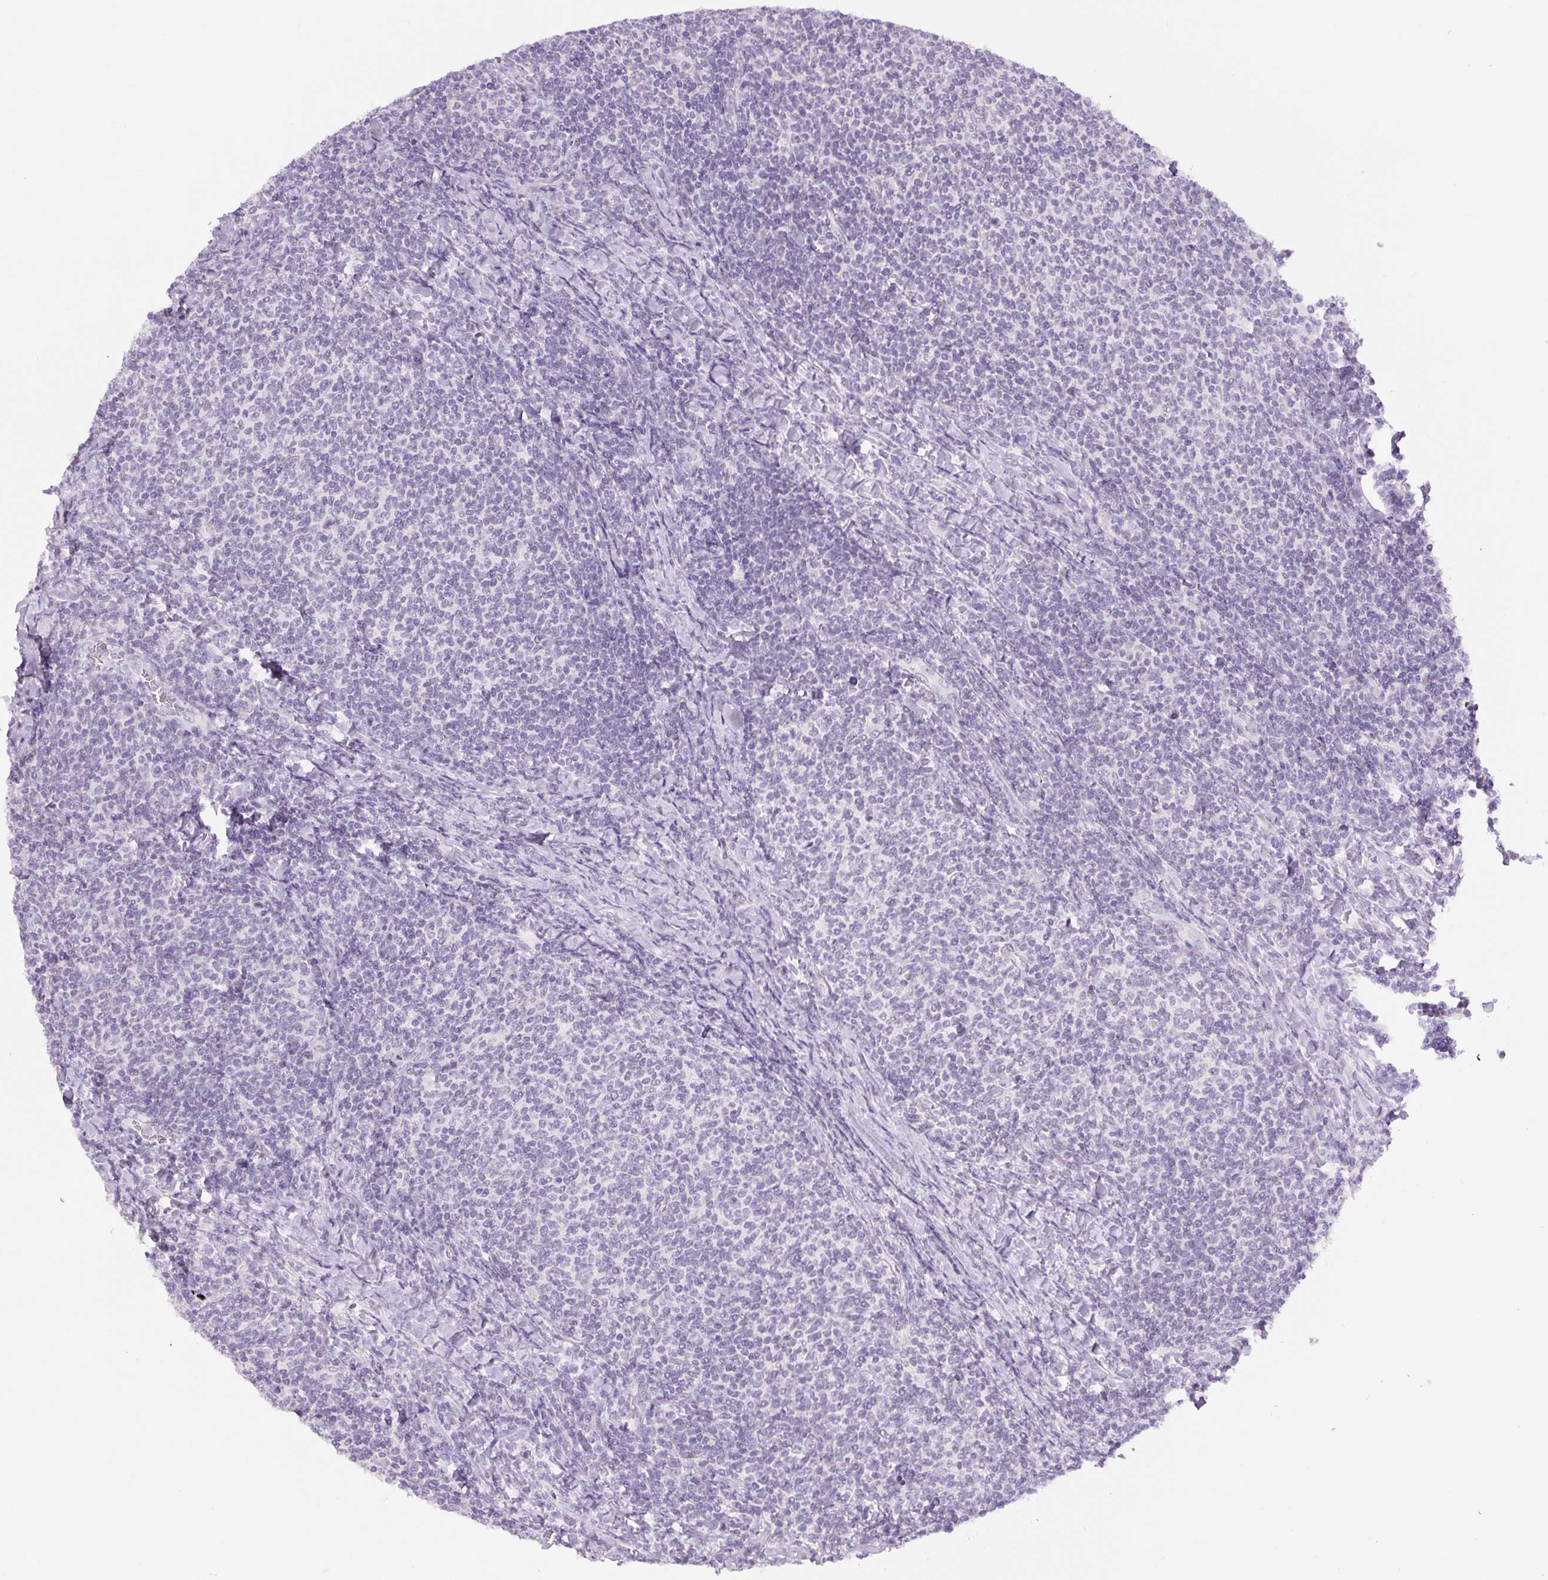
{"staining": {"intensity": "negative", "quantity": "none", "location": "none"}, "tissue": "lymphoma", "cell_type": "Tumor cells", "image_type": "cancer", "snomed": [{"axis": "morphology", "description": "Malignant lymphoma, non-Hodgkin's type, Low grade"}, {"axis": "topography", "description": "Lymph node"}], "caption": "High magnification brightfield microscopy of lymphoma stained with DAB (3,3'-diaminobenzidine) (brown) and counterstained with hematoxylin (blue): tumor cells show no significant positivity. (Brightfield microscopy of DAB IHC at high magnification).", "gene": "SIX1", "patient": {"sex": "male", "age": 52}}